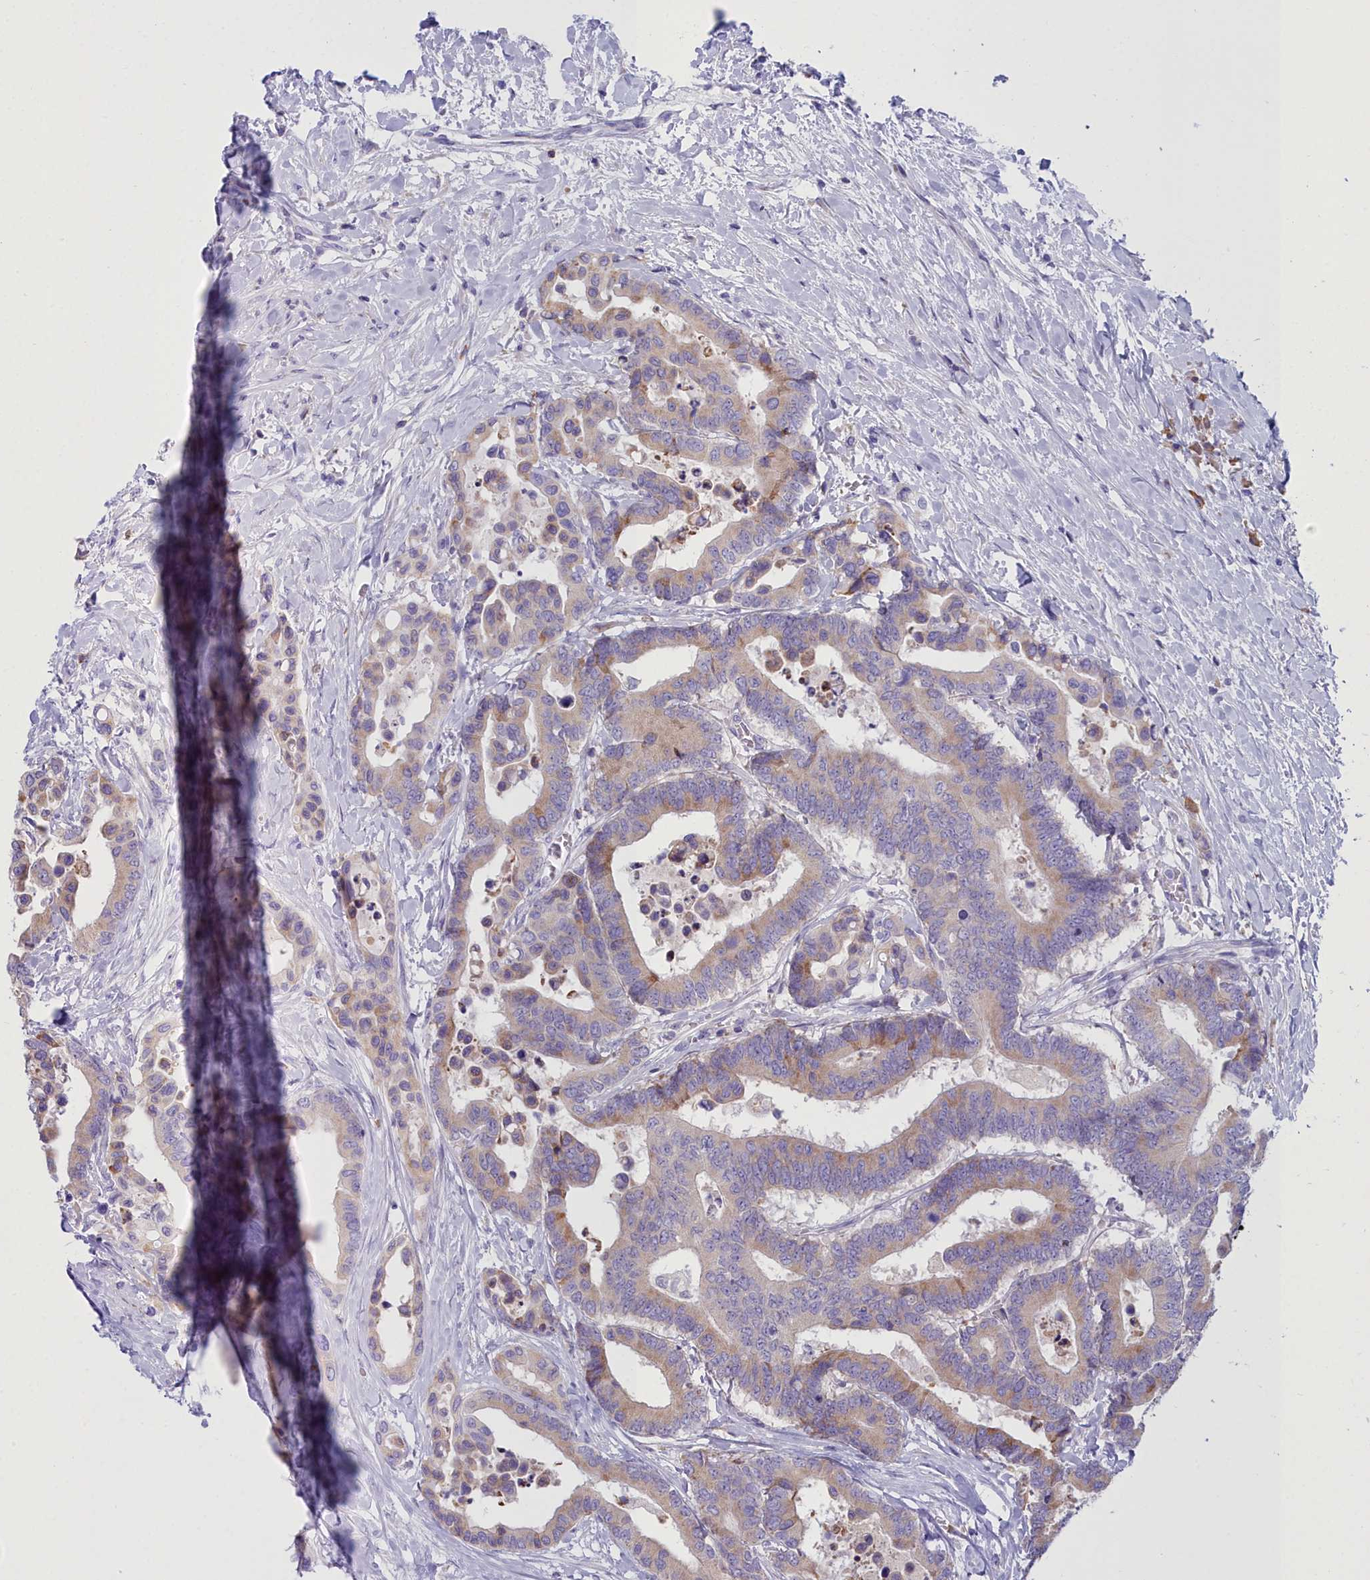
{"staining": {"intensity": "weak", "quantity": "25%-75%", "location": "cytoplasmic/membranous"}, "tissue": "colorectal cancer", "cell_type": "Tumor cells", "image_type": "cancer", "snomed": [{"axis": "morphology", "description": "Normal tissue, NOS"}, {"axis": "morphology", "description": "Adenocarcinoma, NOS"}, {"axis": "topography", "description": "Colon"}], "caption": "Immunohistochemistry image of human colorectal cancer (adenocarcinoma) stained for a protein (brown), which demonstrates low levels of weak cytoplasmic/membranous positivity in approximately 25%-75% of tumor cells.", "gene": "CD5", "patient": {"sex": "male", "age": 82}}